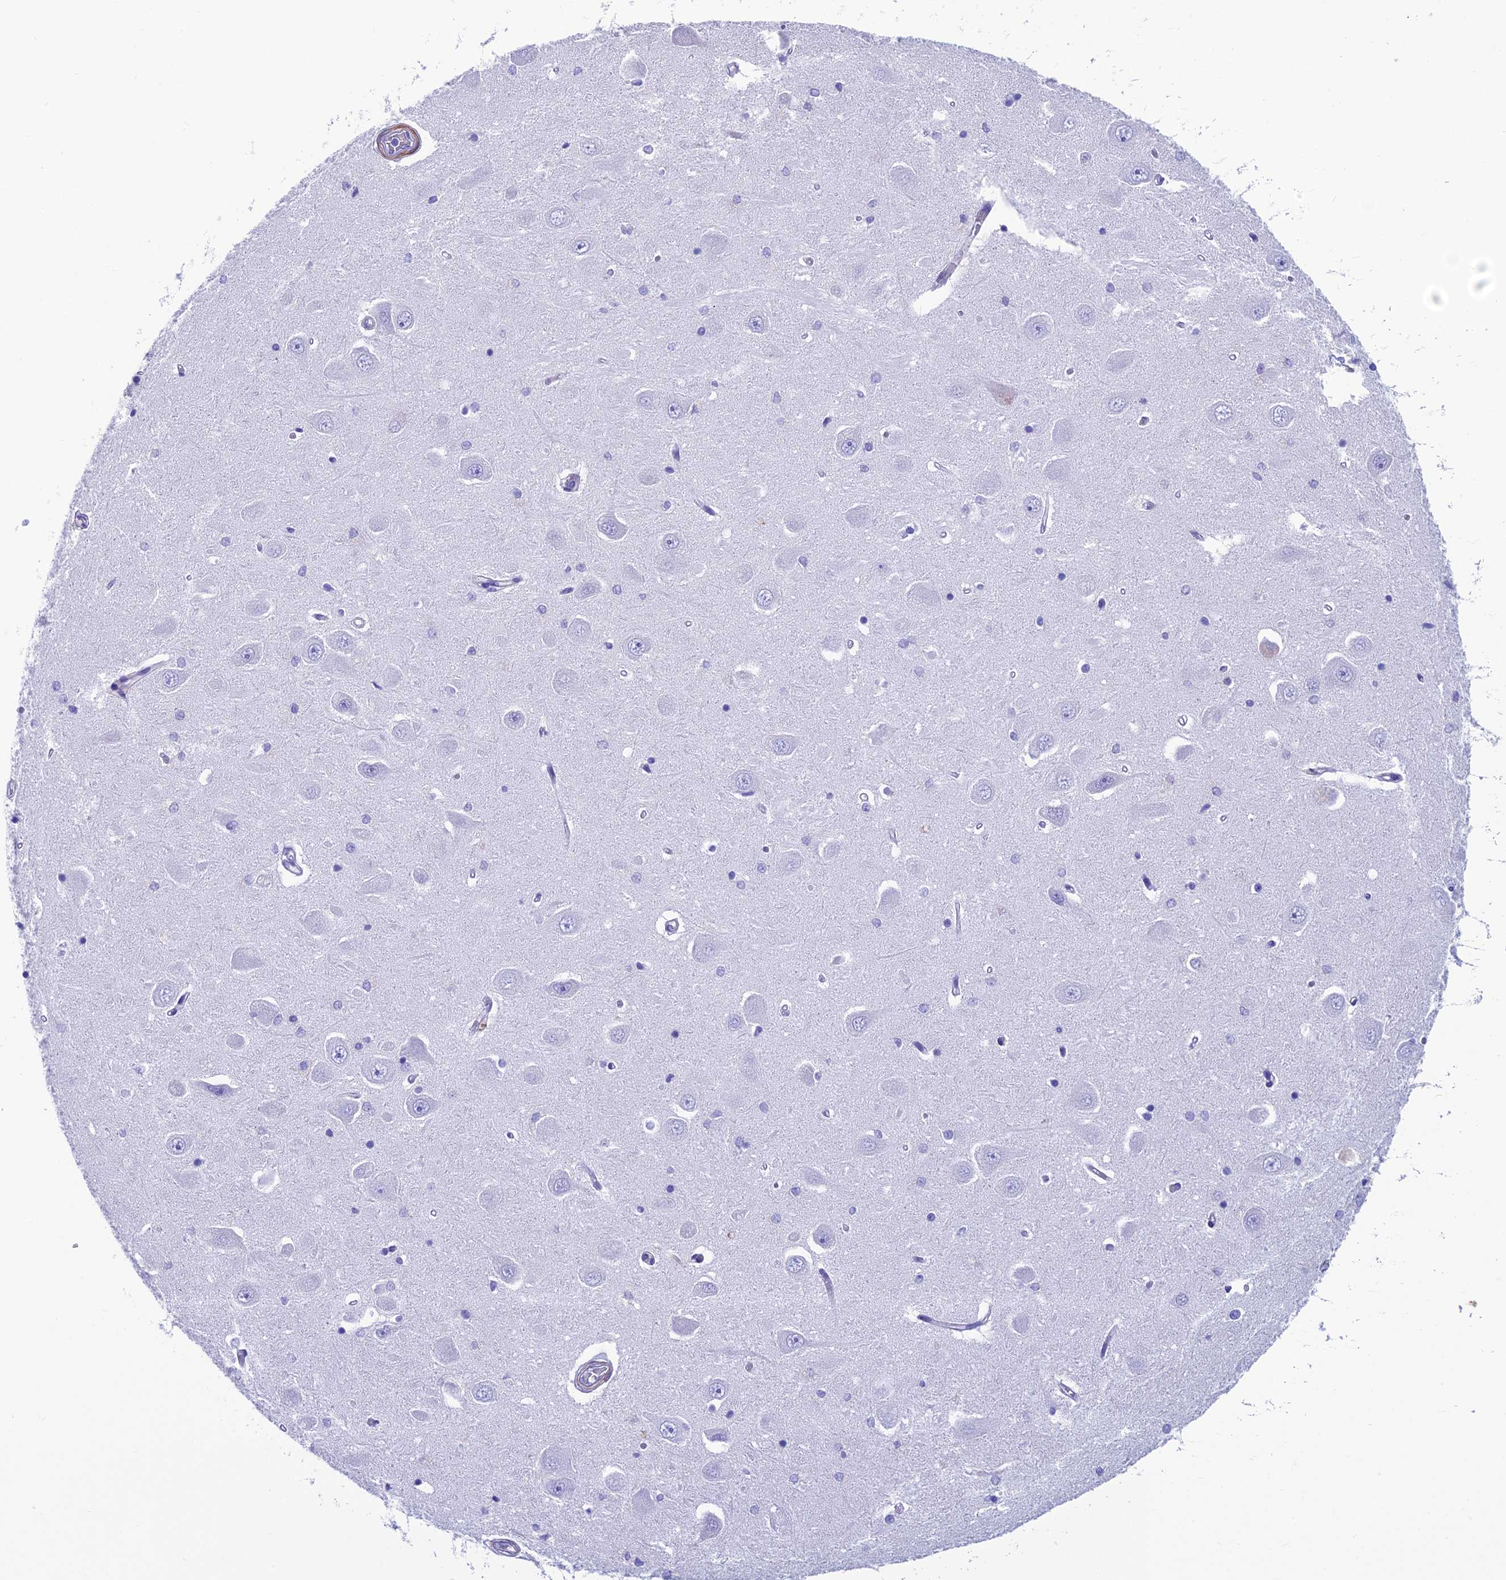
{"staining": {"intensity": "negative", "quantity": "none", "location": "none"}, "tissue": "hippocampus", "cell_type": "Glial cells", "image_type": "normal", "snomed": [{"axis": "morphology", "description": "Normal tissue, NOS"}, {"axis": "topography", "description": "Hippocampus"}], "caption": "DAB immunohistochemical staining of benign hippocampus demonstrates no significant expression in glial cells. (DAB (3,3'-diaminobenzidine) immunohistochemistry, high magnification).", "gene": "GNG11", "patient": {"sex": "male", "age": 45}}